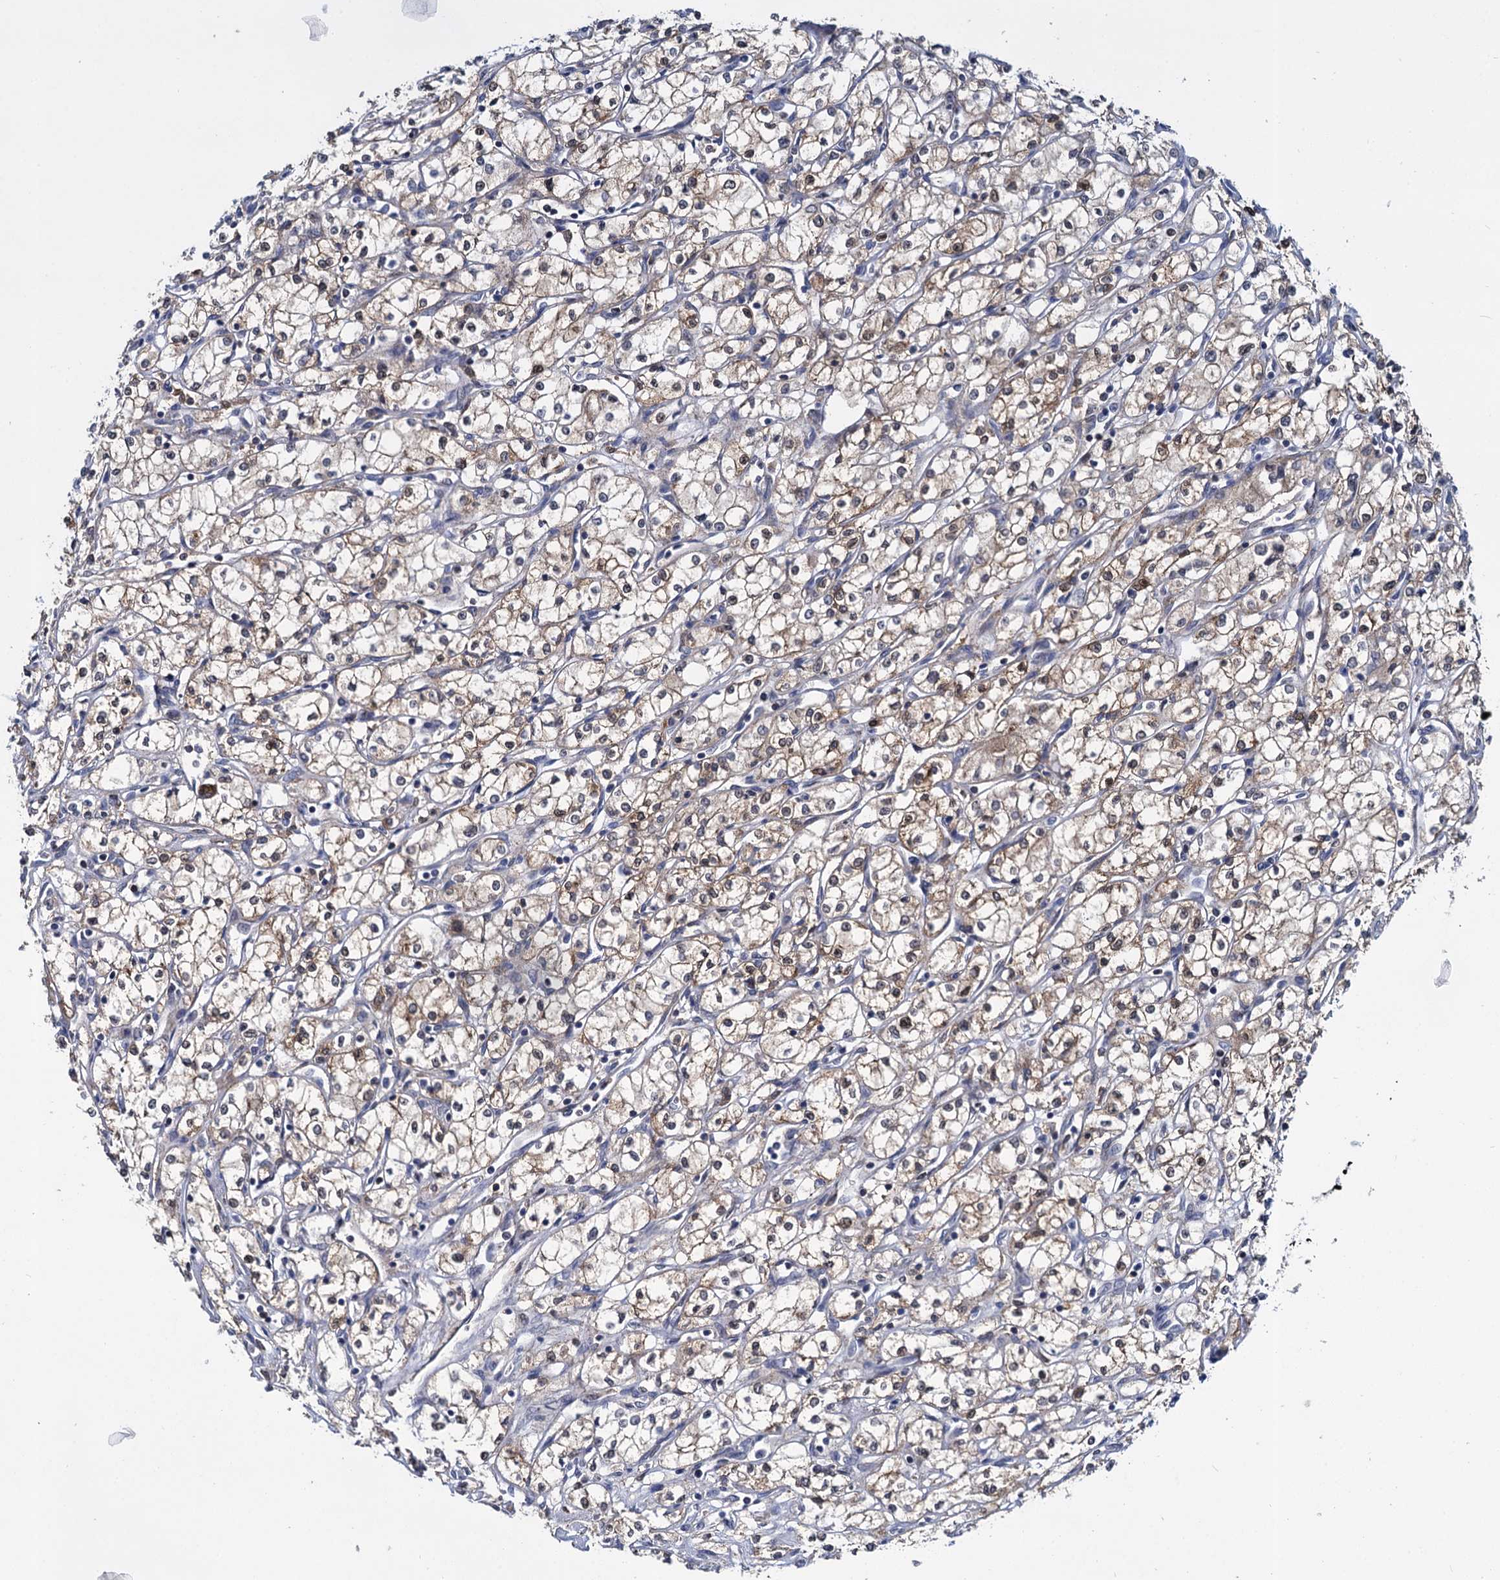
{"staining": {"intensity": "weak", "quantity": "25%-75%", "location": "cytoplasmic/membranous"}, "tissue": "renal cancer", "cell_type": "Tumor cells", "image_type": "cancer", "snomed": [{"axis": "morphology", "description": "Adenocarcinoma, NOS"}, {"axis": "topography", "description": "Kidney"}], "caption": "Weak cytoplasmic/membranous protein staining is appreciated in about 25%-75% of tumor cells in renal adenocarcinoma.", "gene": "GLO1", "patient": {"sex": "male", "age": 59}}